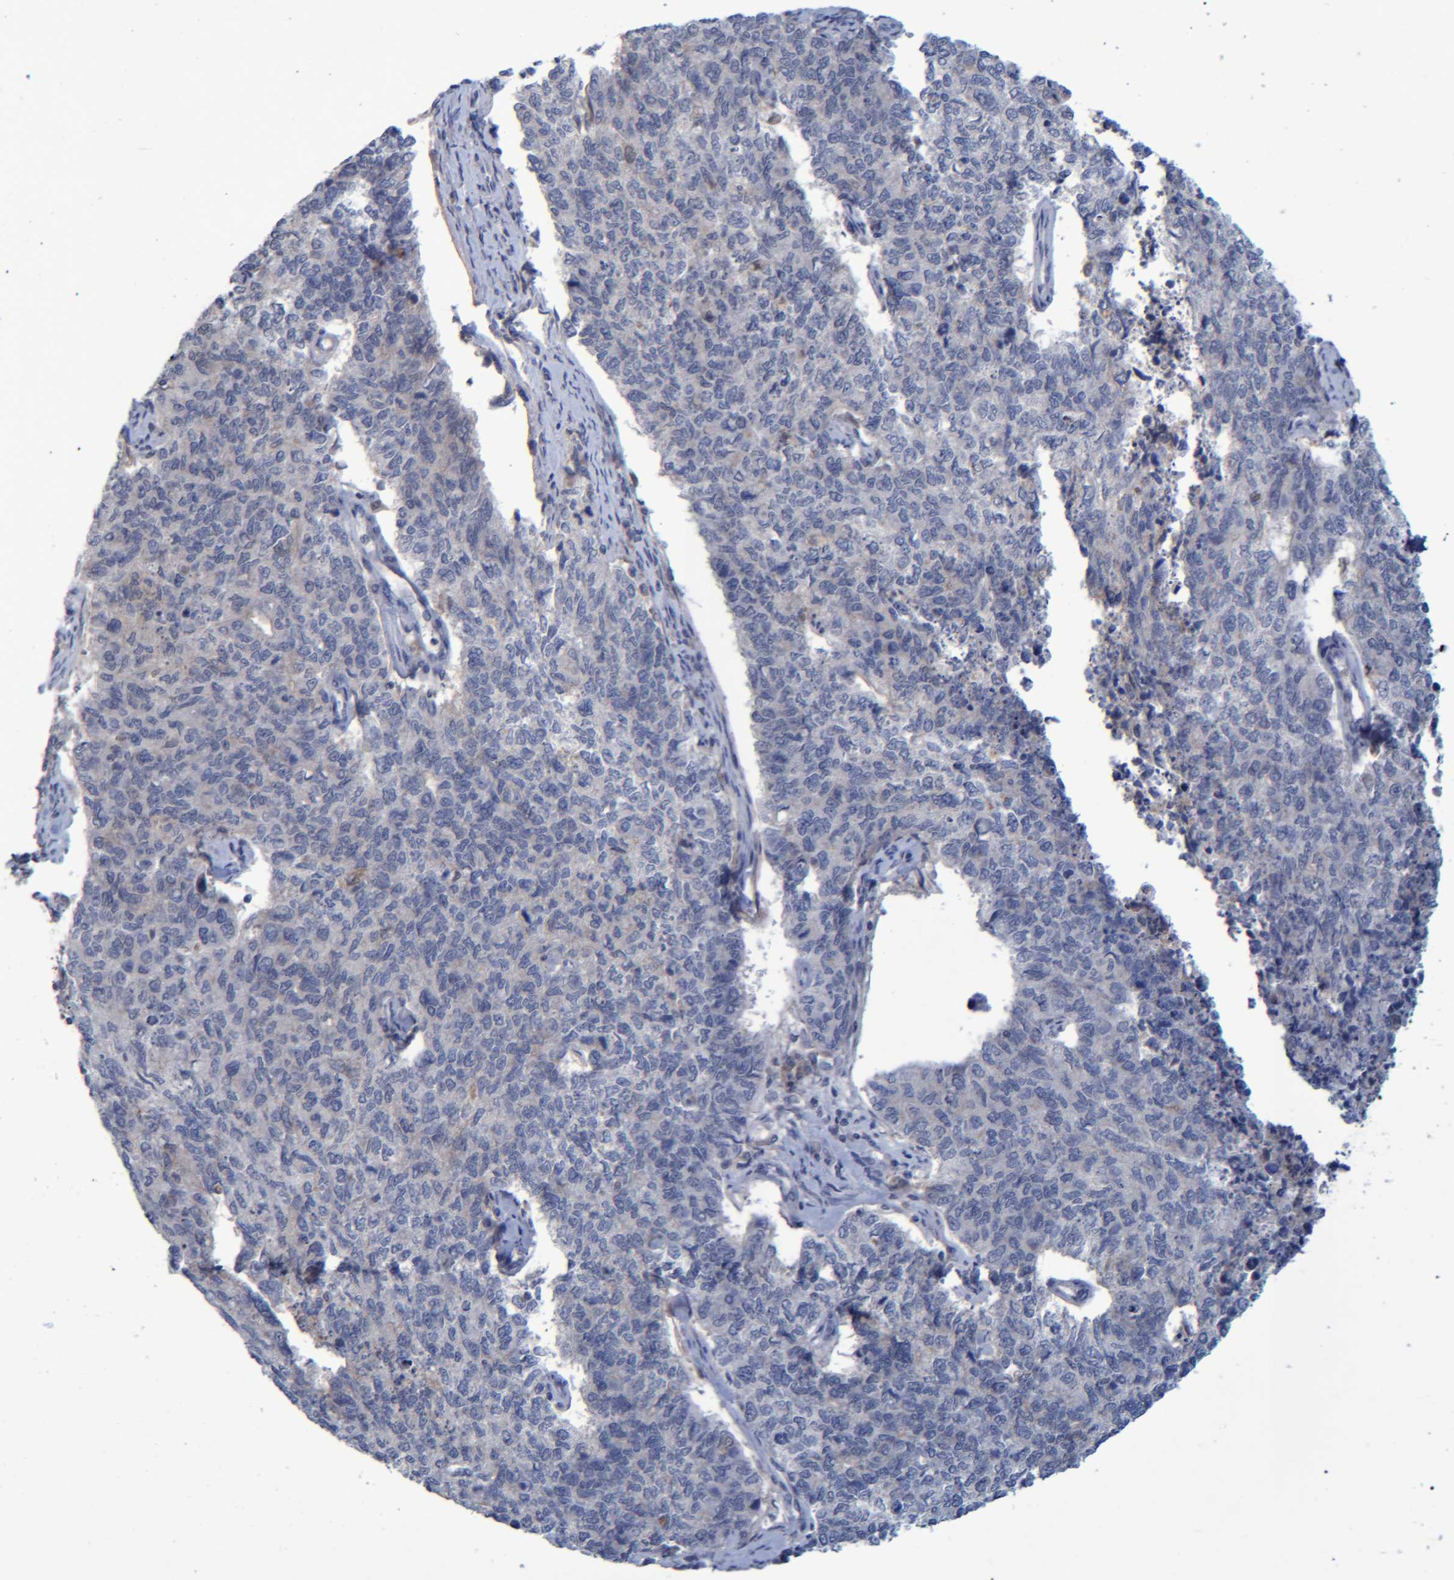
{"staining": {"intensity": "negative", "quantity": "none", "location": "none"}, "tissue": "cervical cancer", "cell_type": "Tumor cells", "image_type": "cancer", "snomed": [{"axis": "morphology", "description": "Squamous cell carcinoma, NOS"}, {"axis": "topography", "description": "Cervix"}], "caption": "Tumor cells are negative for brown protein staining in cervical squamous cell carcinoma.", "gene": "PCYT2", "patient": {"sex": "female", "age": 63}}